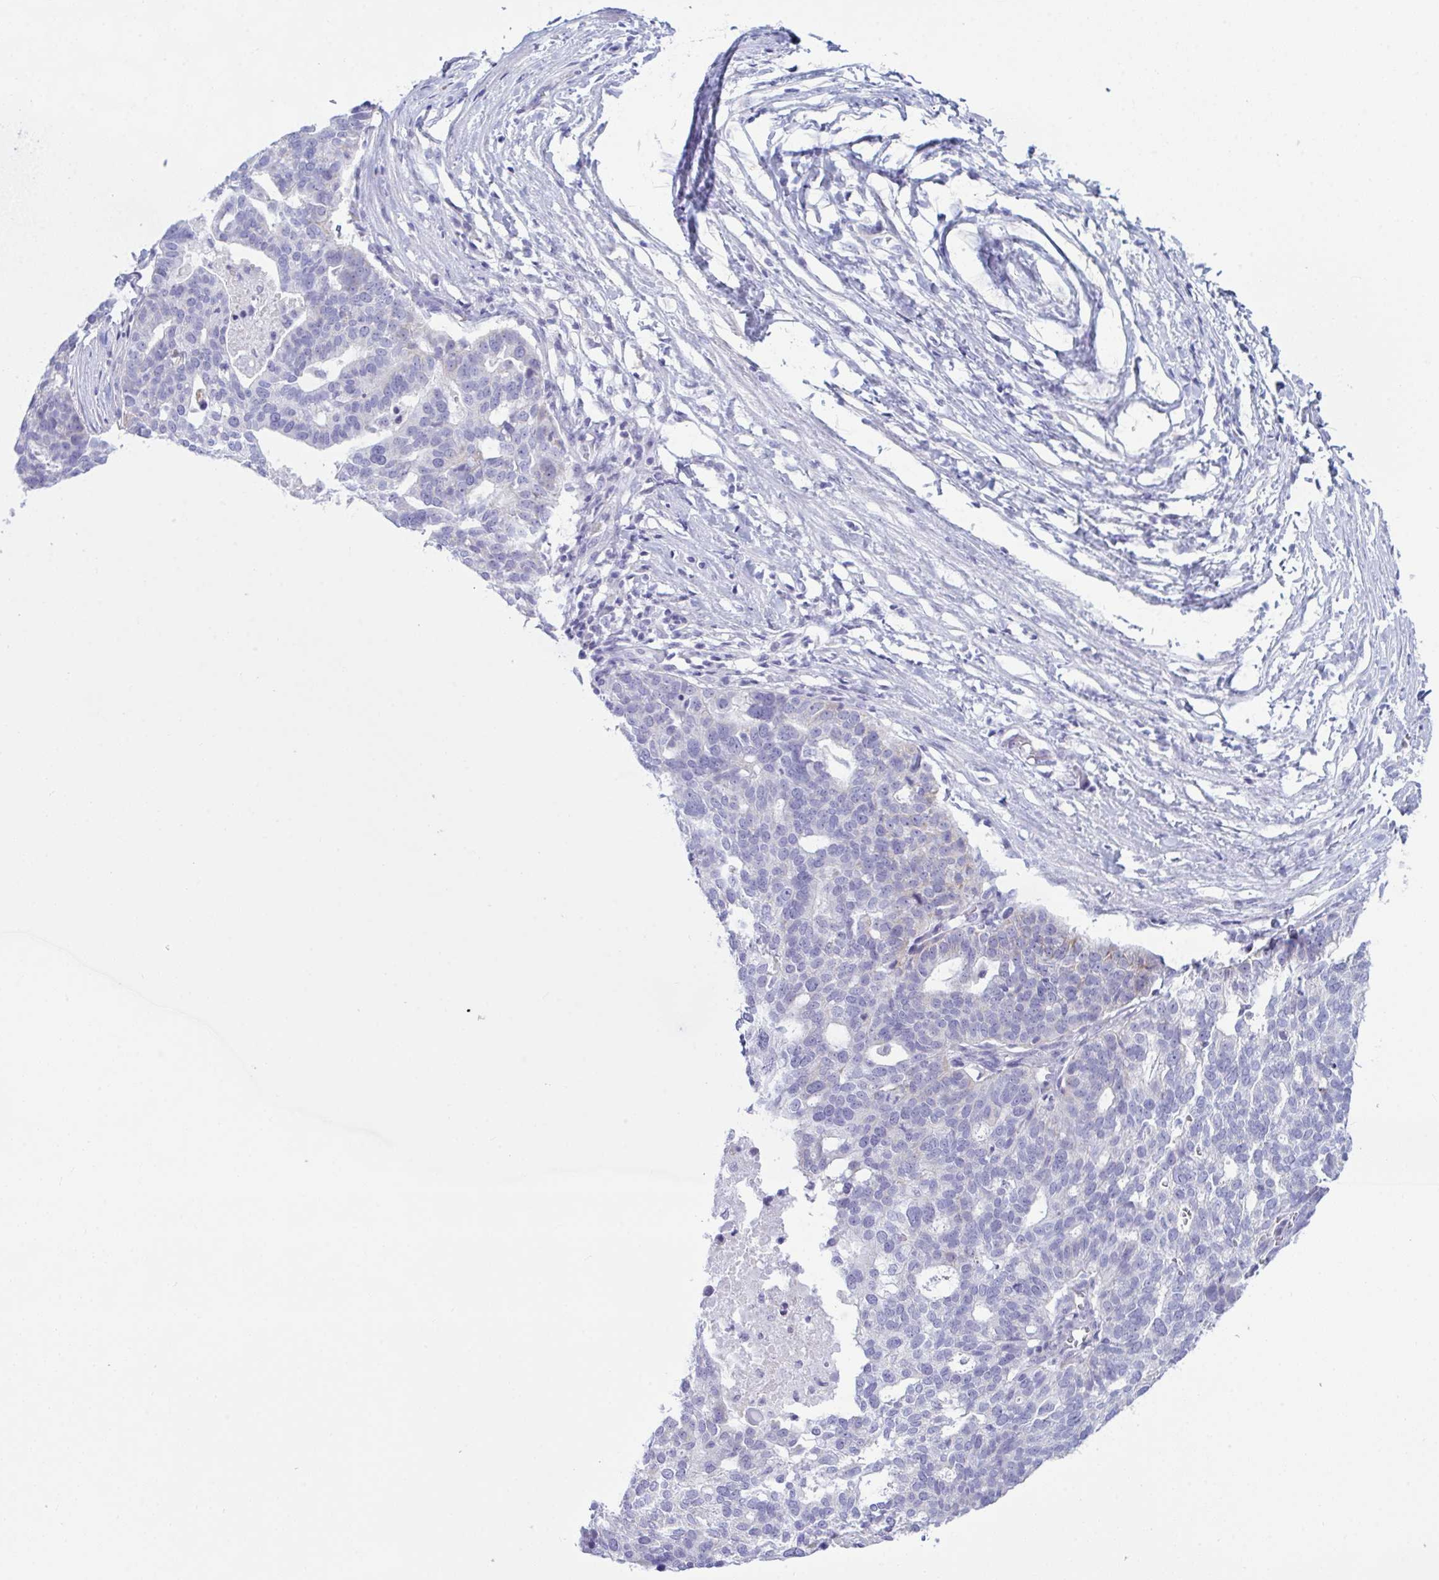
{"staining": {"intensity": "negative", "quantity": "none", "location": "none"}, "tissue": "ovarian cancer", "cell_type": "Tumor cells", "image_type": "cancer", "snomed": [{"axis": "morphology", "description": "Cystadenocarcinoma, serous, NOS"}, {"axis": "topography", "description": "Ovary"}], "caption": "A histopathology image of human serous cystadenocarcinoma (ovarian) is negative for staining in tumor cells.", "gene": "BBS1", "patient": {"sex": "female", "age": 59}}